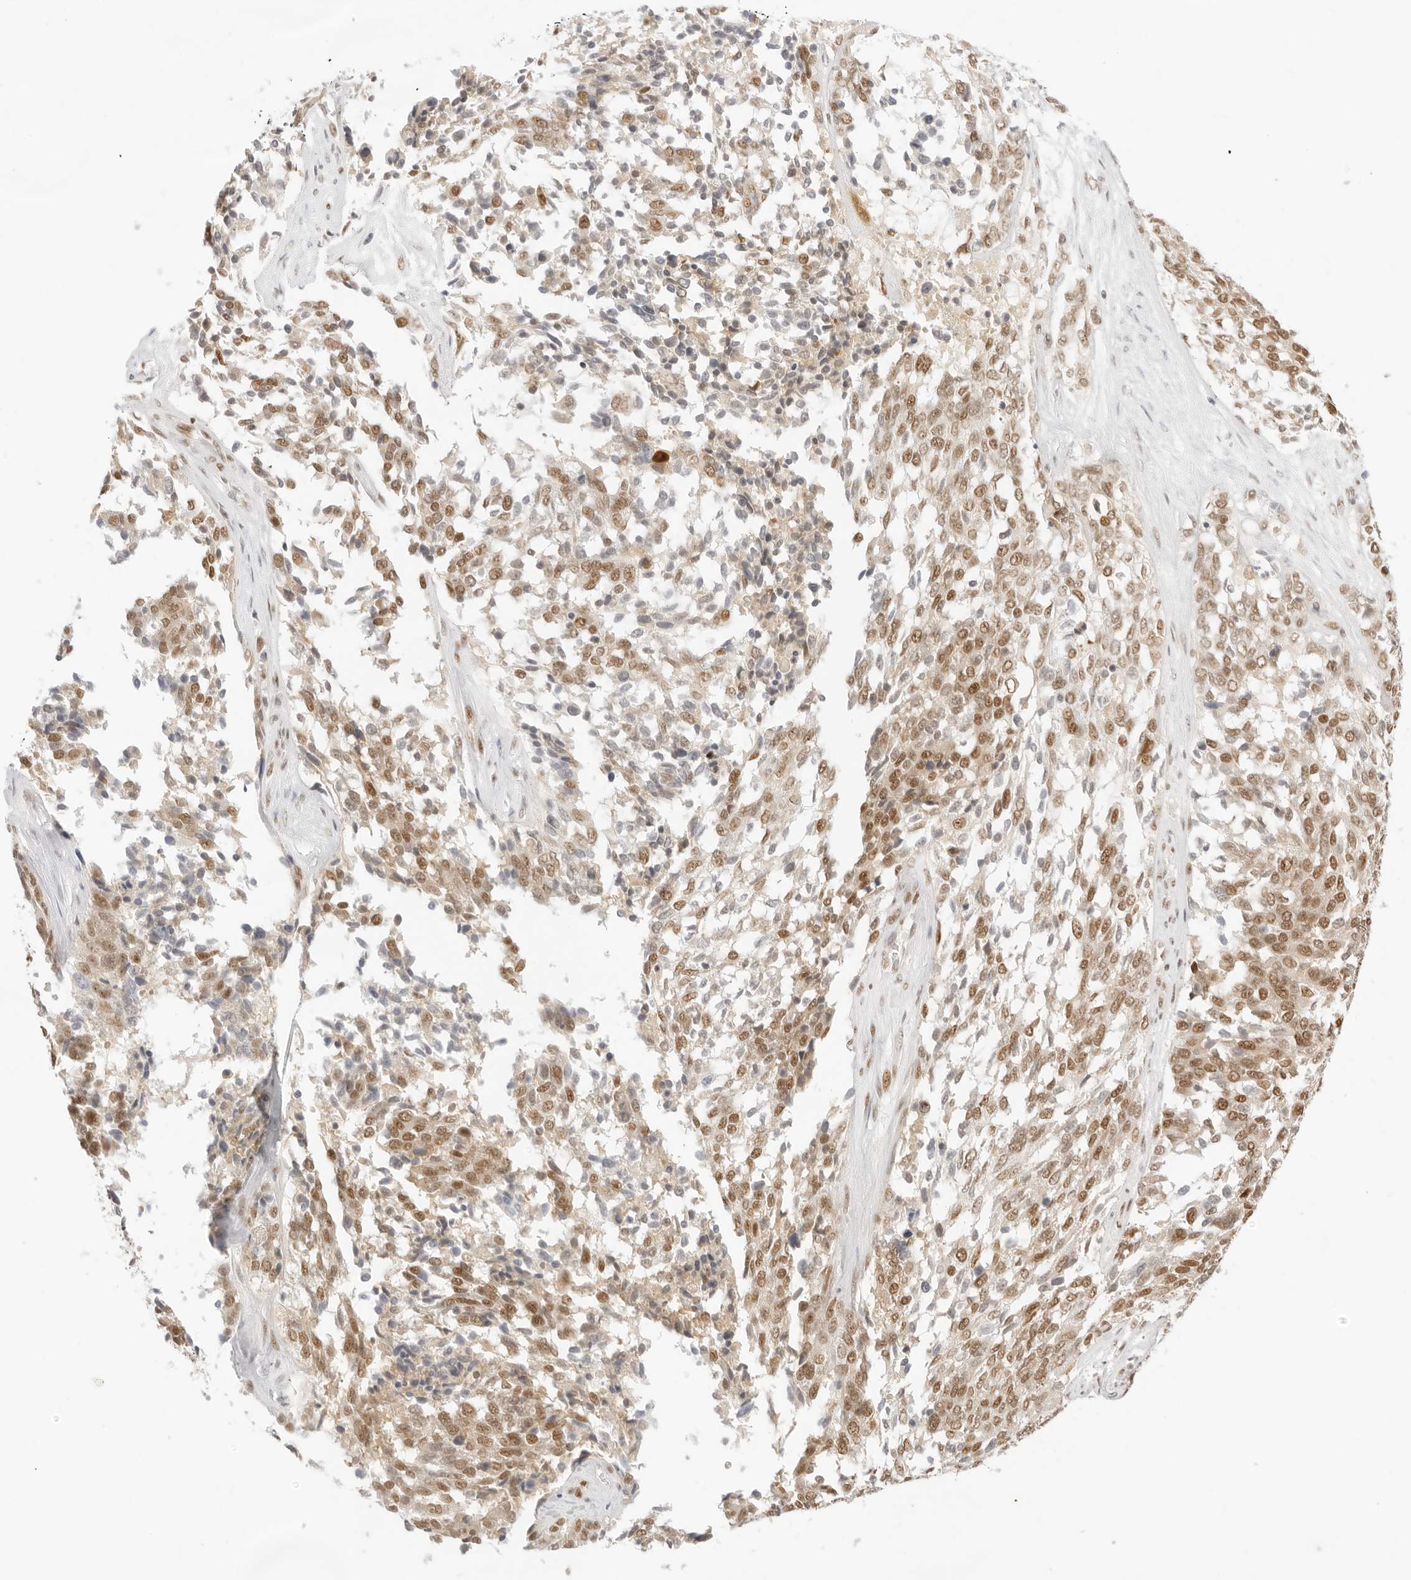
{"staining": {"intensity": "moderate", "quantity": ">75%", "location": "nuclear"}, "tissue": "ovarian cancer", "cell_type": "Tumor cells", "image_type": "cancer", "snomed": [{"axis": "morphology", "description": "Cystadenocarcinoma, serous, NOS"}, {"axis": "topography", "description": "Ovary"}], "caption": "Immunohistochemical staining of human ovarian cancer displays medium levels of moderate nuclear protein staining in about >75% of tumor cells. (IHC, brightfield microscopy, high magnification).", "gene": "ITGA6", "patient": {"sex": "female", "age": 44}}